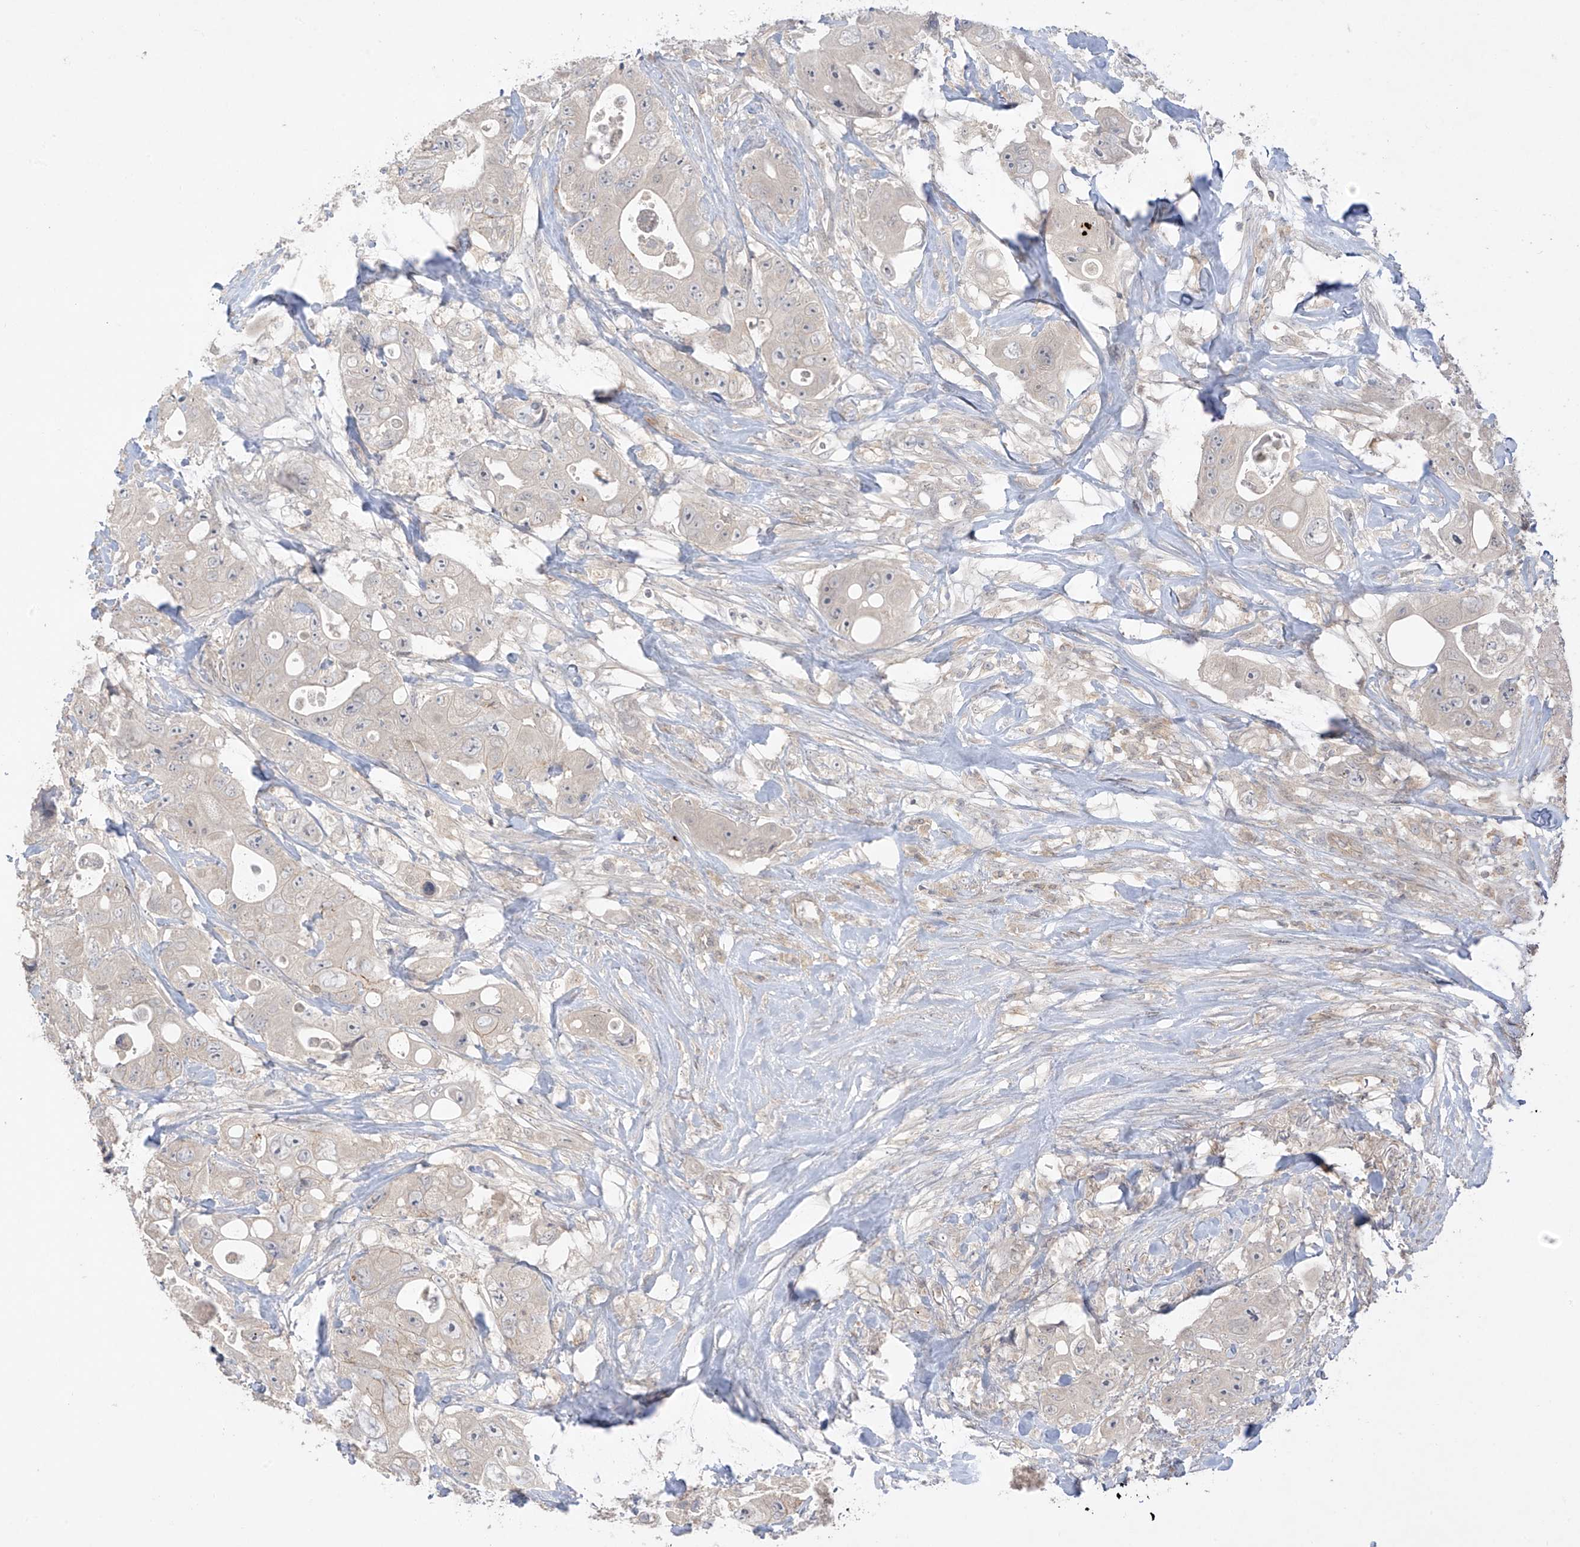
{"staining": {"intensity": "negative", "quantity": "none", "location": "none"}, "tissue": "colorectal cancer", "cell_type": "Tumor cells", "image_type": "cancer", "snomed": [{"axis": "morphology", "description": "Adenocarcinoma, NOS"}, {"axis": "topography", "description": "Colon"}], "caption": "A high-resolution image shows IHC staining of colorectal cancer (adenocarcinoma), which exhibits no significant staining in tumor cells.", "gene": "ANGEL2", "patient": {"sex": "female", "age": 46}}